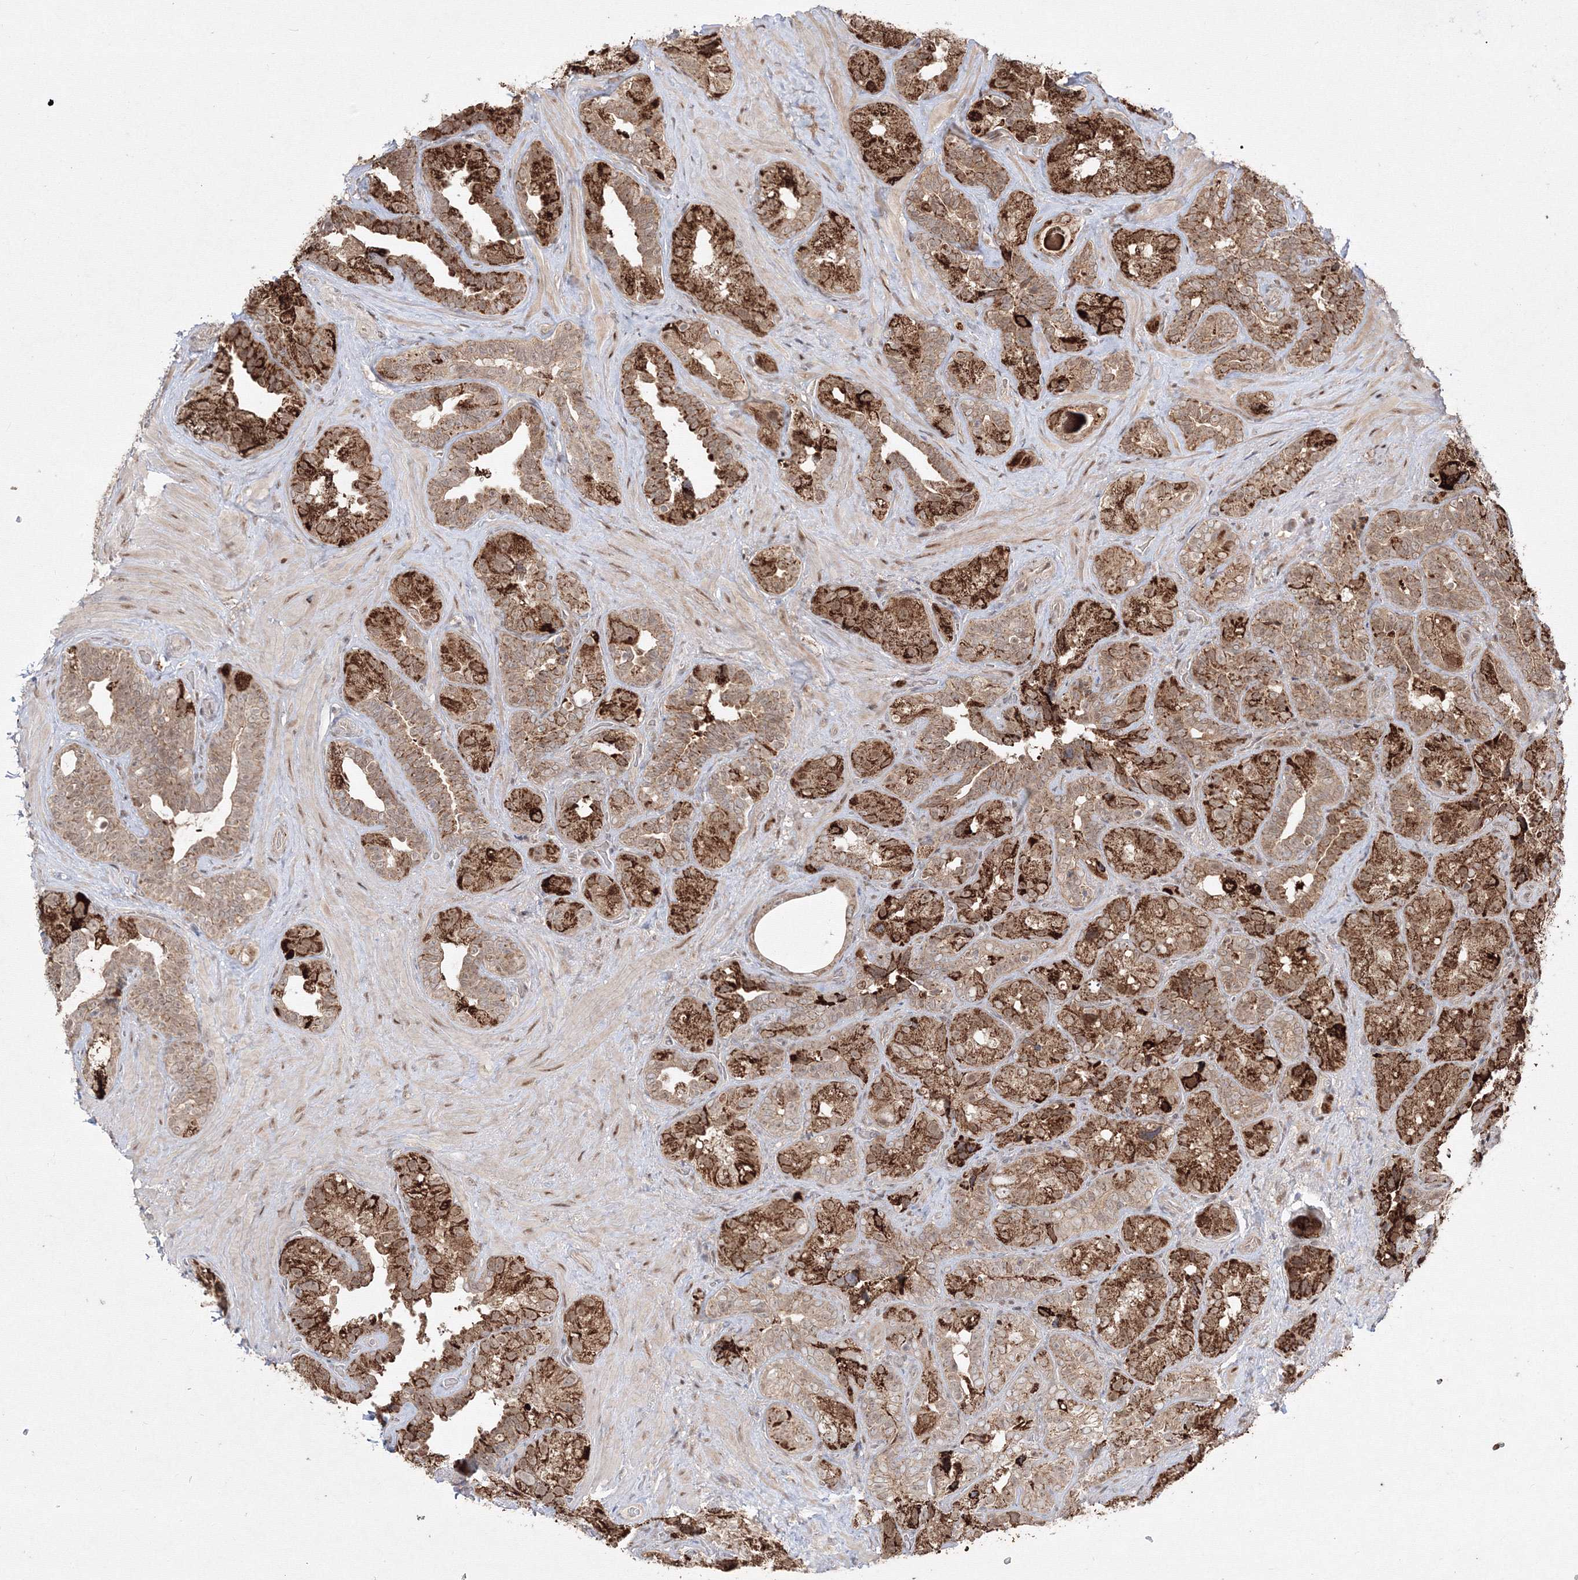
{"staining": {"intensity": "strong", "quantity": ">75%", "location": "cytoplasmic/membranous"}, "tissue": "seminal vesicle", "cell_type": "Glandular cells", "image_type": "normal", "snomed": [{"axis": "morphology", "description": "Normal tissue, NOS"}, {"axis": "topography", "description": "Seminal veicle"}, {"axis": "topography", "description": "Peripheral nerve tissue"}], "caption": "Immunohistochemical staining of normal human seminal vesicle displays >75% levels of strong cytoplasmic/membranous protein positivity in approximately >75% of glandular cells. The protein of interest is stained brown, and the nuclei are stained in blue (DAB IHC with brightfield microscopy, high magnification).", "gene": "COPS4", "patient": {"sex": "male", "age": 67}}